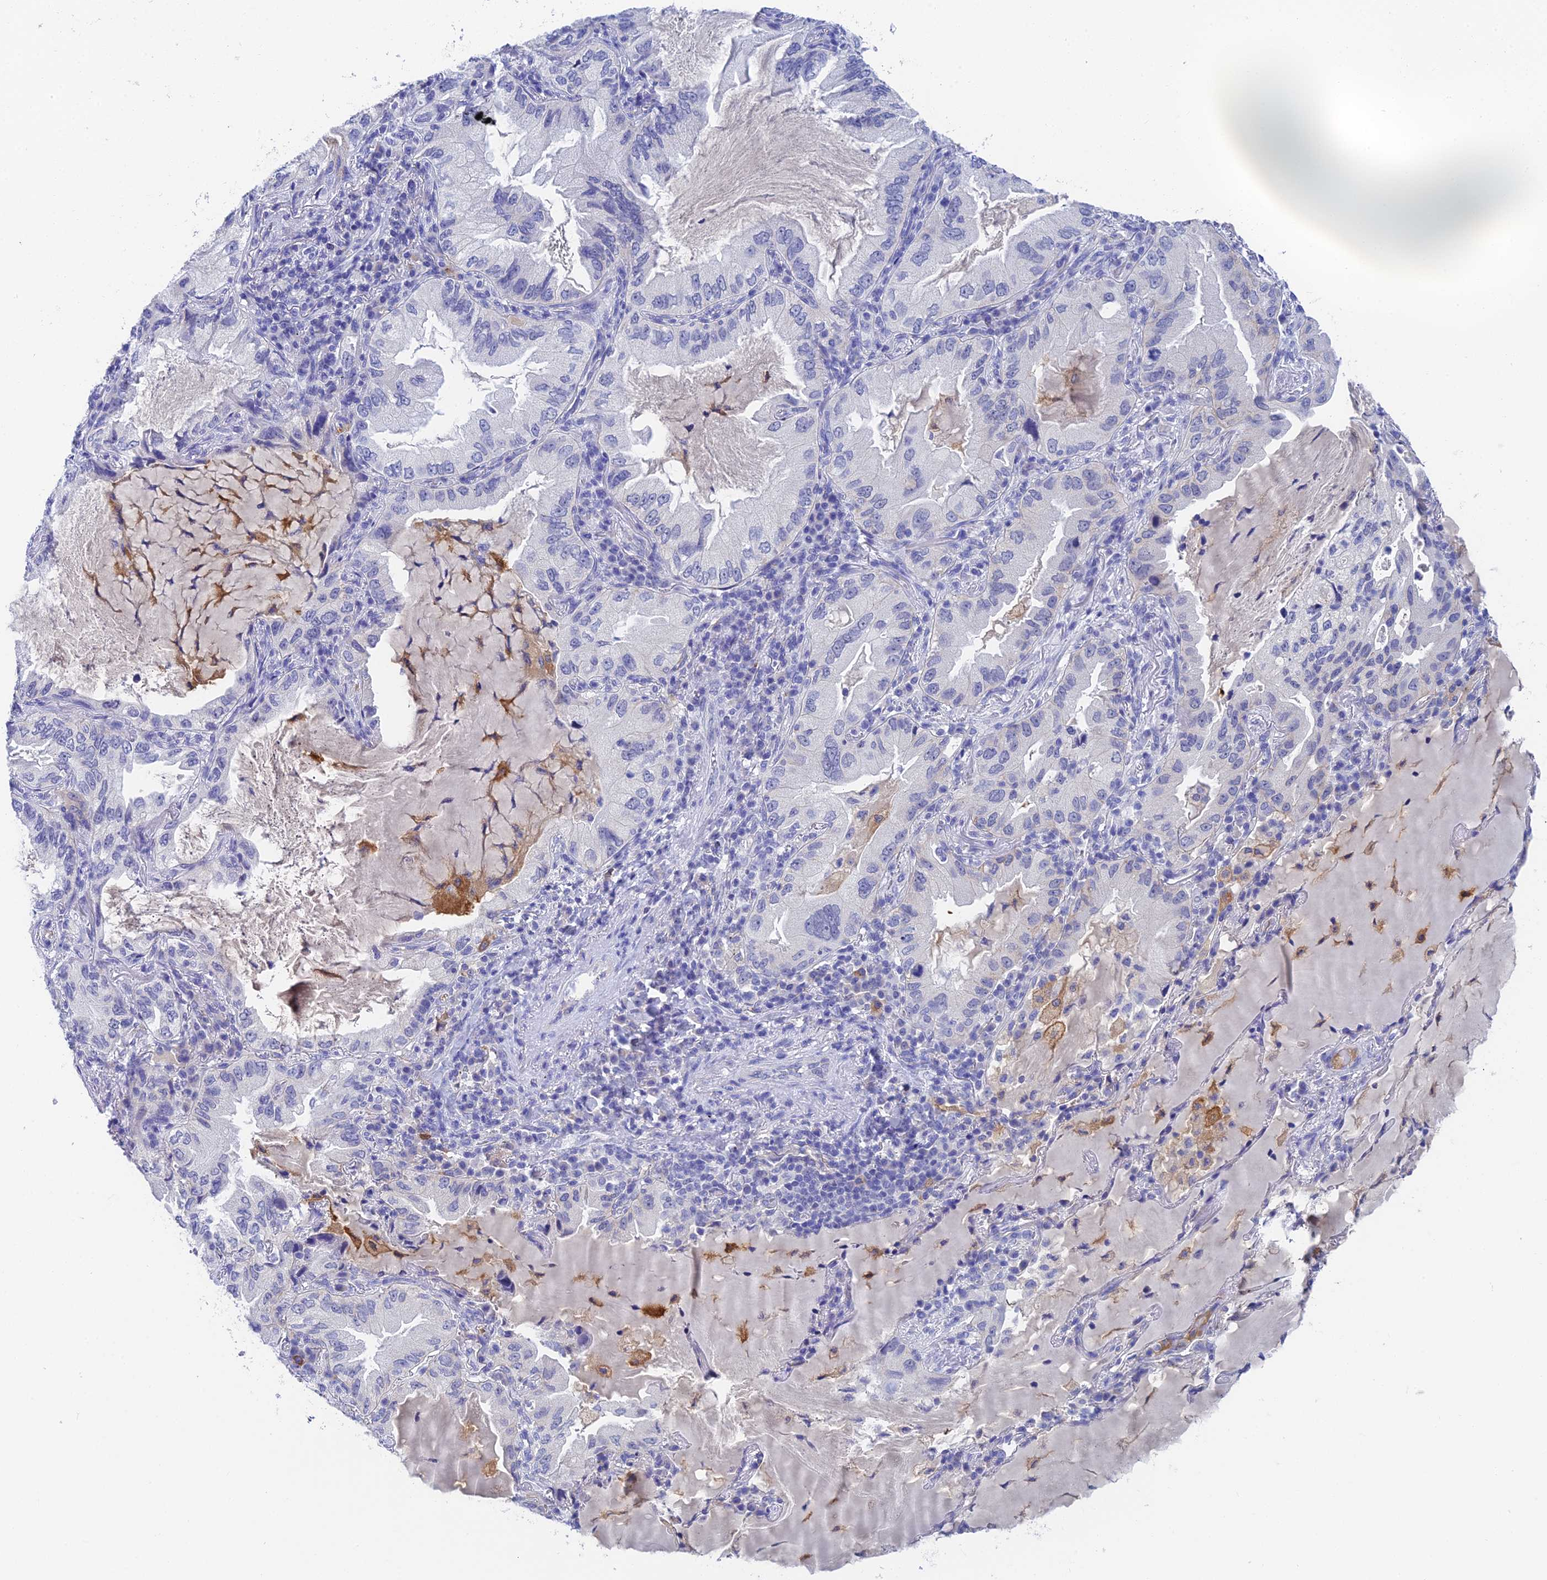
{"staining": {"intensity": "negative", "quantity": "none", "location": "none"}, "tissue": "lung cancer", "cell_type": "Tumor cells", "image_type": "cancer", "snomed": [{"axis": "morphology", "description": "Adenocarcinoma, NOS"}, {"axis": "topography", "description": "Lung"}], "caption": "This is an IHC image of human adenocarcinoma (lung). There is no expression in tumor cells.", "gene": "ADAMTS13", "patient": {"sex": "female", "age": 69}}